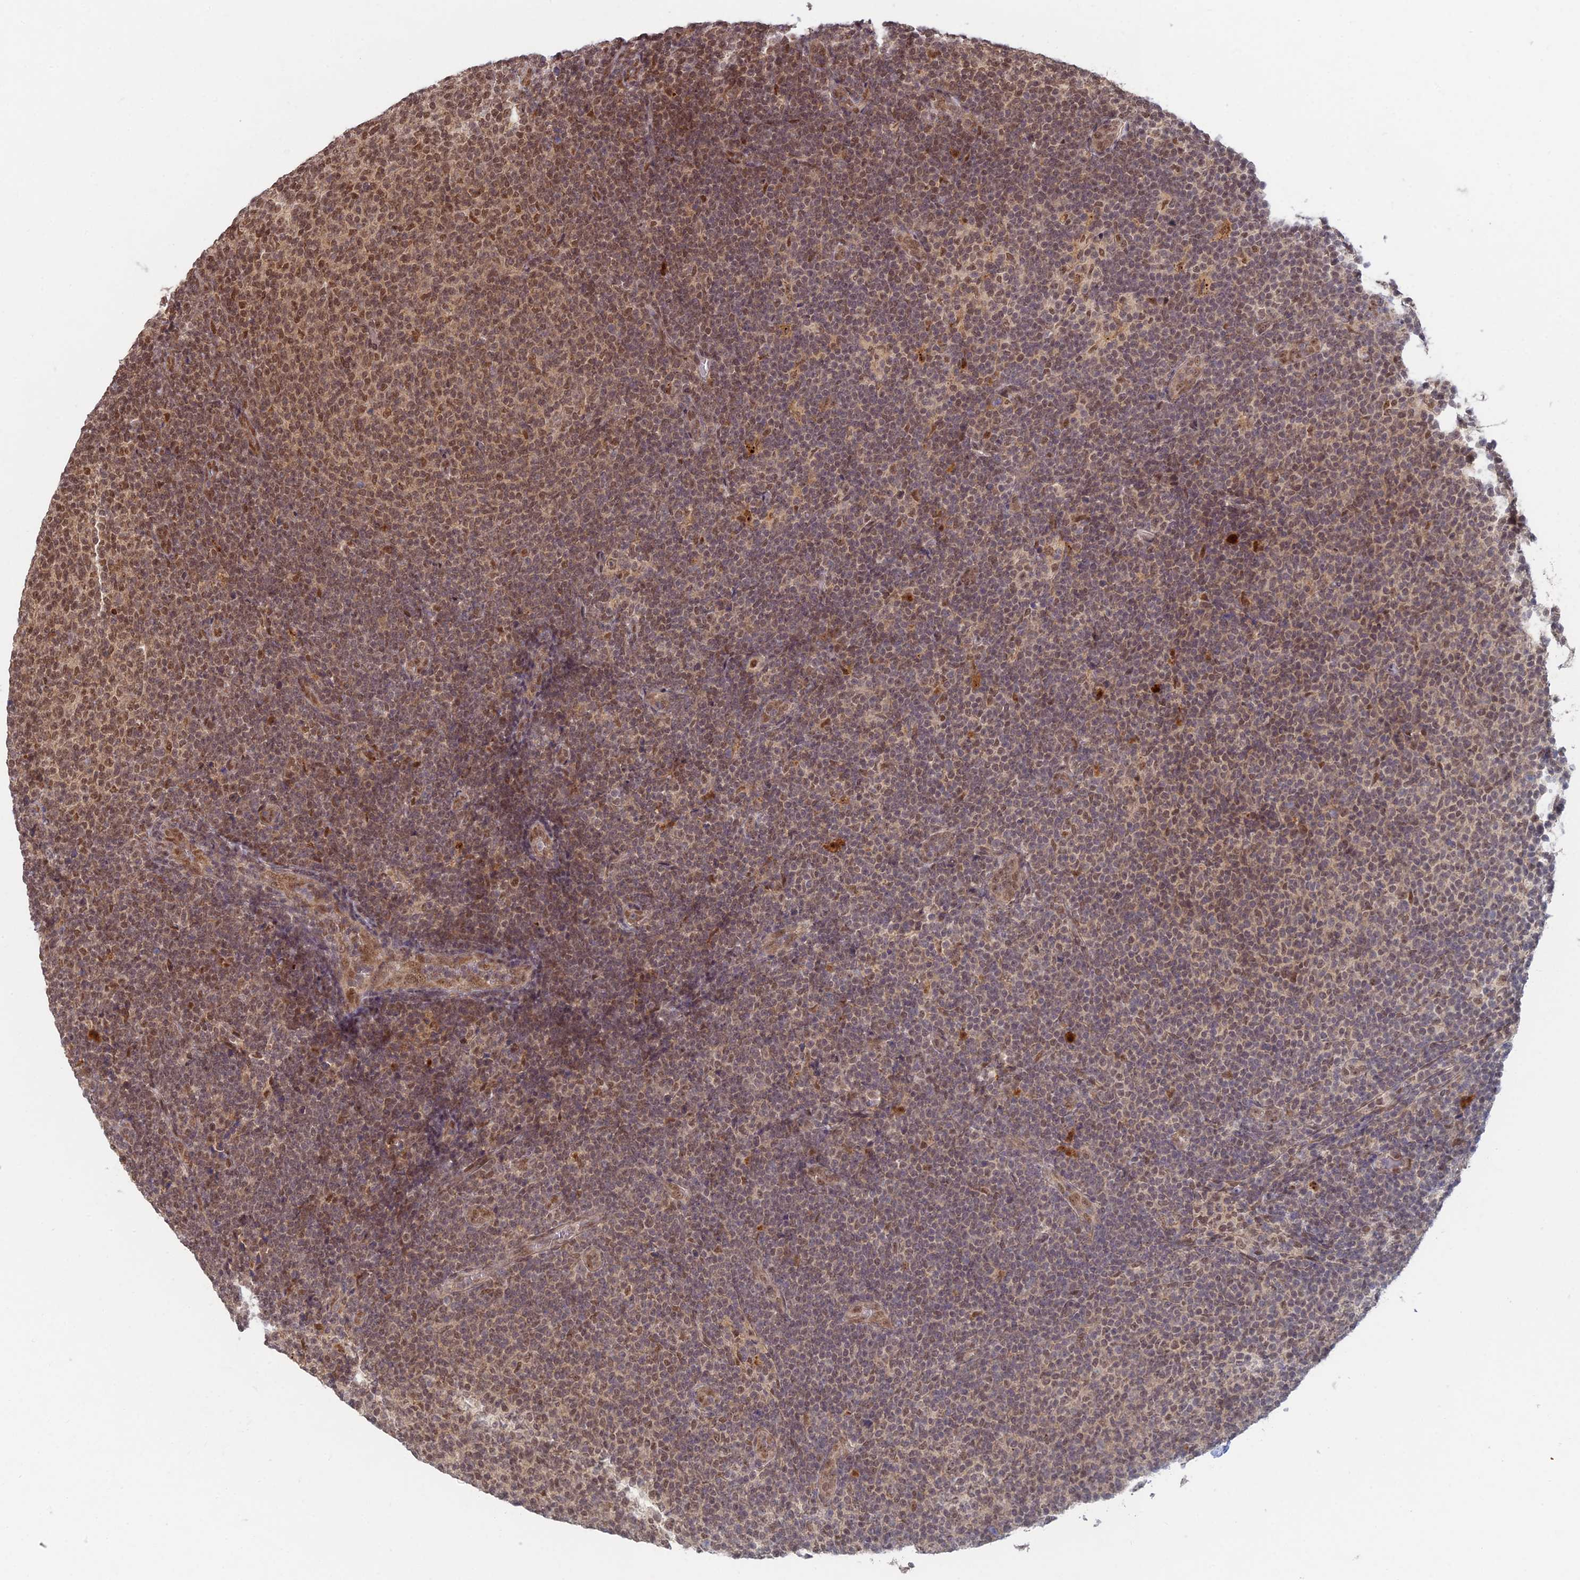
{"staining": {"intensity": "moderate", "quantity": ">75%", "location": "nuclear"}, "tissue": "lymphoma", "cell_type": "Tumor cells", "image_type": "cancer", "snomed": [{"axis": "morphology", "description": "Malignant lymphoma, non-Hodgkin's type, Low grade"}, {"axis": "topography", "description": "Lymph node"}], "caption": "Lymphoma stained with DAB (3,3'-diaminobenzidine) IHC displays medium levels of moderate nuclear staining in about >75% of tumor cells.", "gene": "RANBP3", "patient": {"sex": "male", "age": 66}}